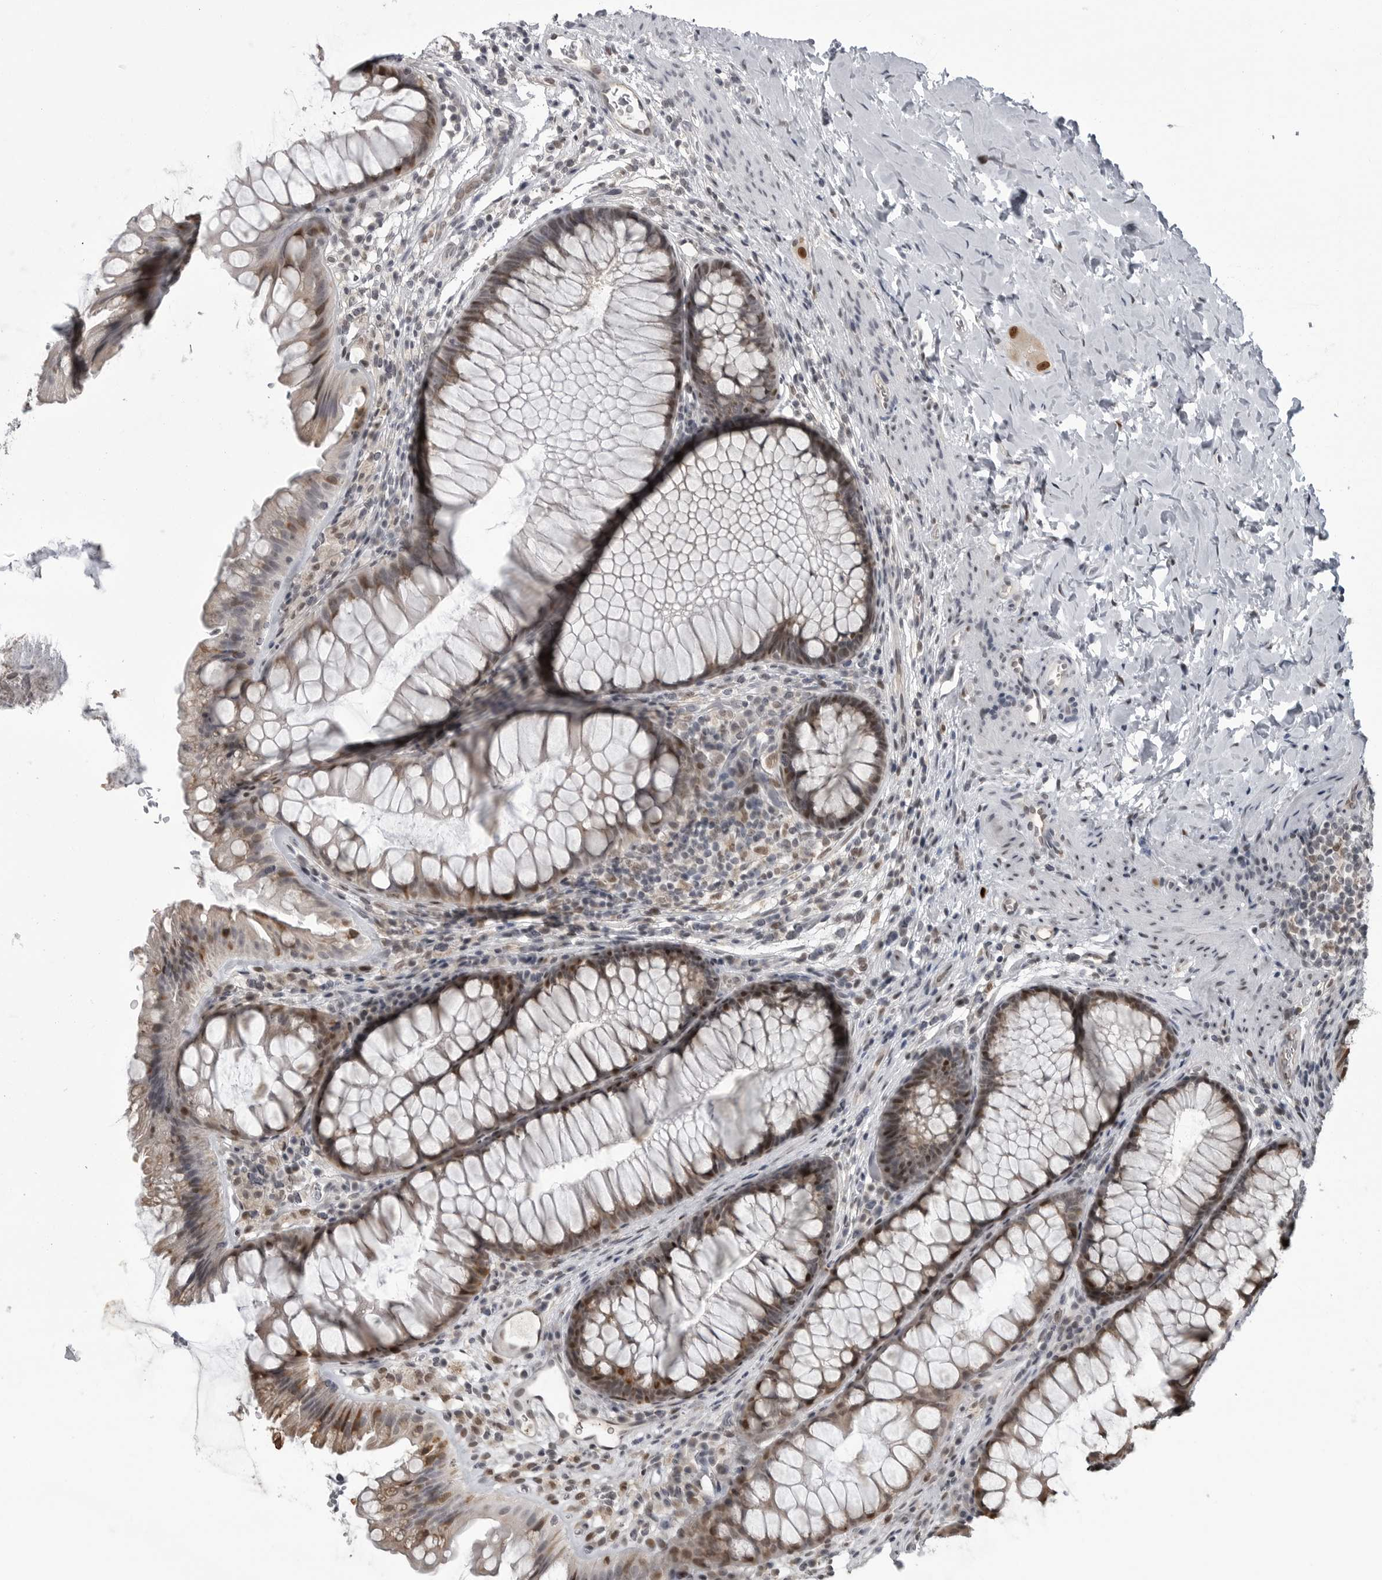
{"staining": {"intensity": "negative", "quantity": "none", "location": "none"}, "tissue": "colon", "cell_type": "Endothelial cells", "image_type": "normal", "snomed": [{"axis": "morphology", "description": "Normal tissue, NOS"}, {"axis": "topography", "description": "Colon"}], "caption": "Normal colon was stained to show a protein in brown. There is no significant positivity in endothelial cells. The staining was performed using DAB to visualize the protein expression in brown, while the nuclei were stained in blue with hematoxylin (Magnification: 20x).", "gene": "C8orf58", "patient": {"sex": "female", "age": 62}}